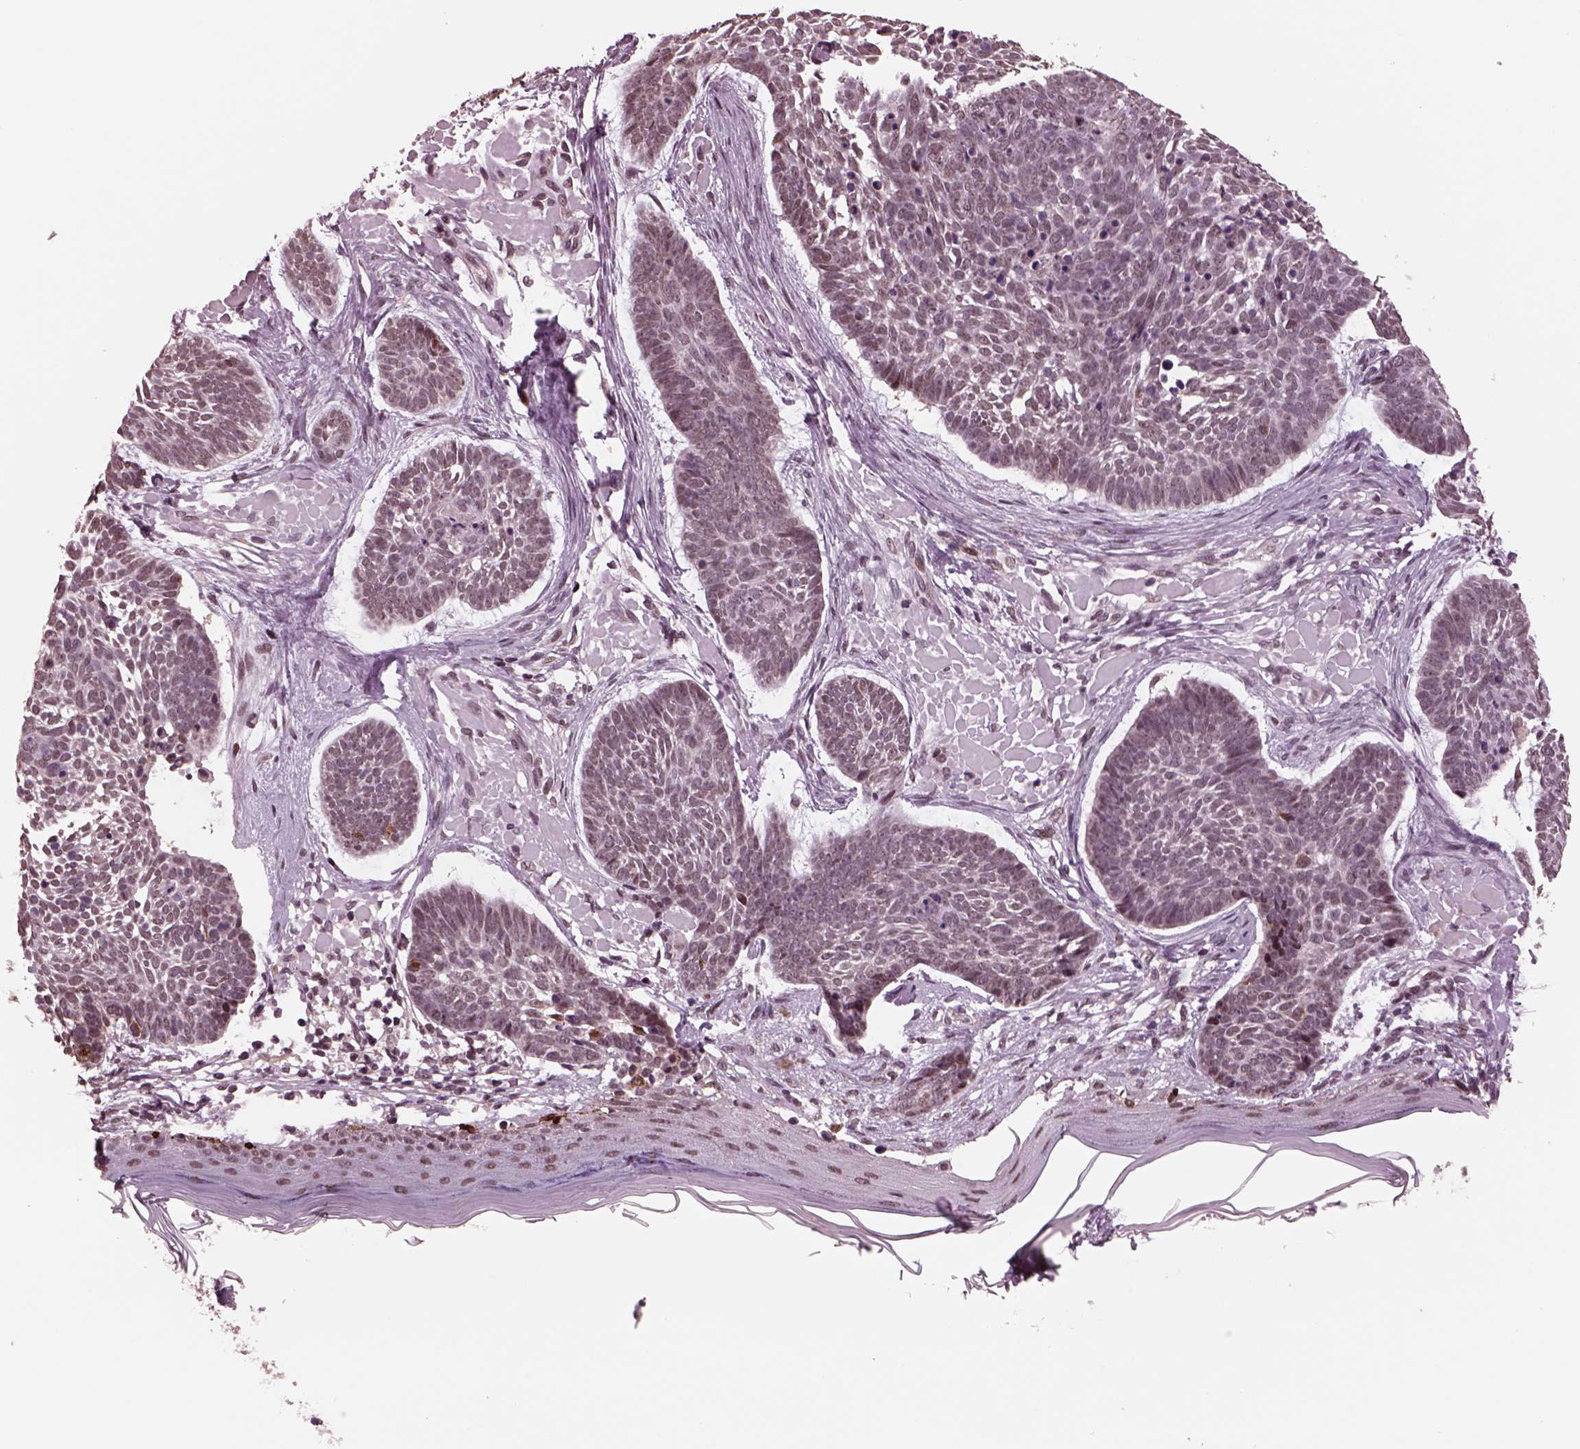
{"staining": {"intensity": "negative", "quantity": "none", "location": "none"}, "tissue": "skin cancer", "cell_type": "Tumor cells", "image_type": "cancer", "snomed": [{"axis": "morphology", "description": "Basal cell carcinoma"}, {"axis": "topography", "description": "Skin"}], "caption": "Basal cell carcinoma (skin) was stained to show a protein in brown. There is no significant staining in tumor cells.", "gene": "NAP1L5", "patient": {"sex": "male", "age": 85}}